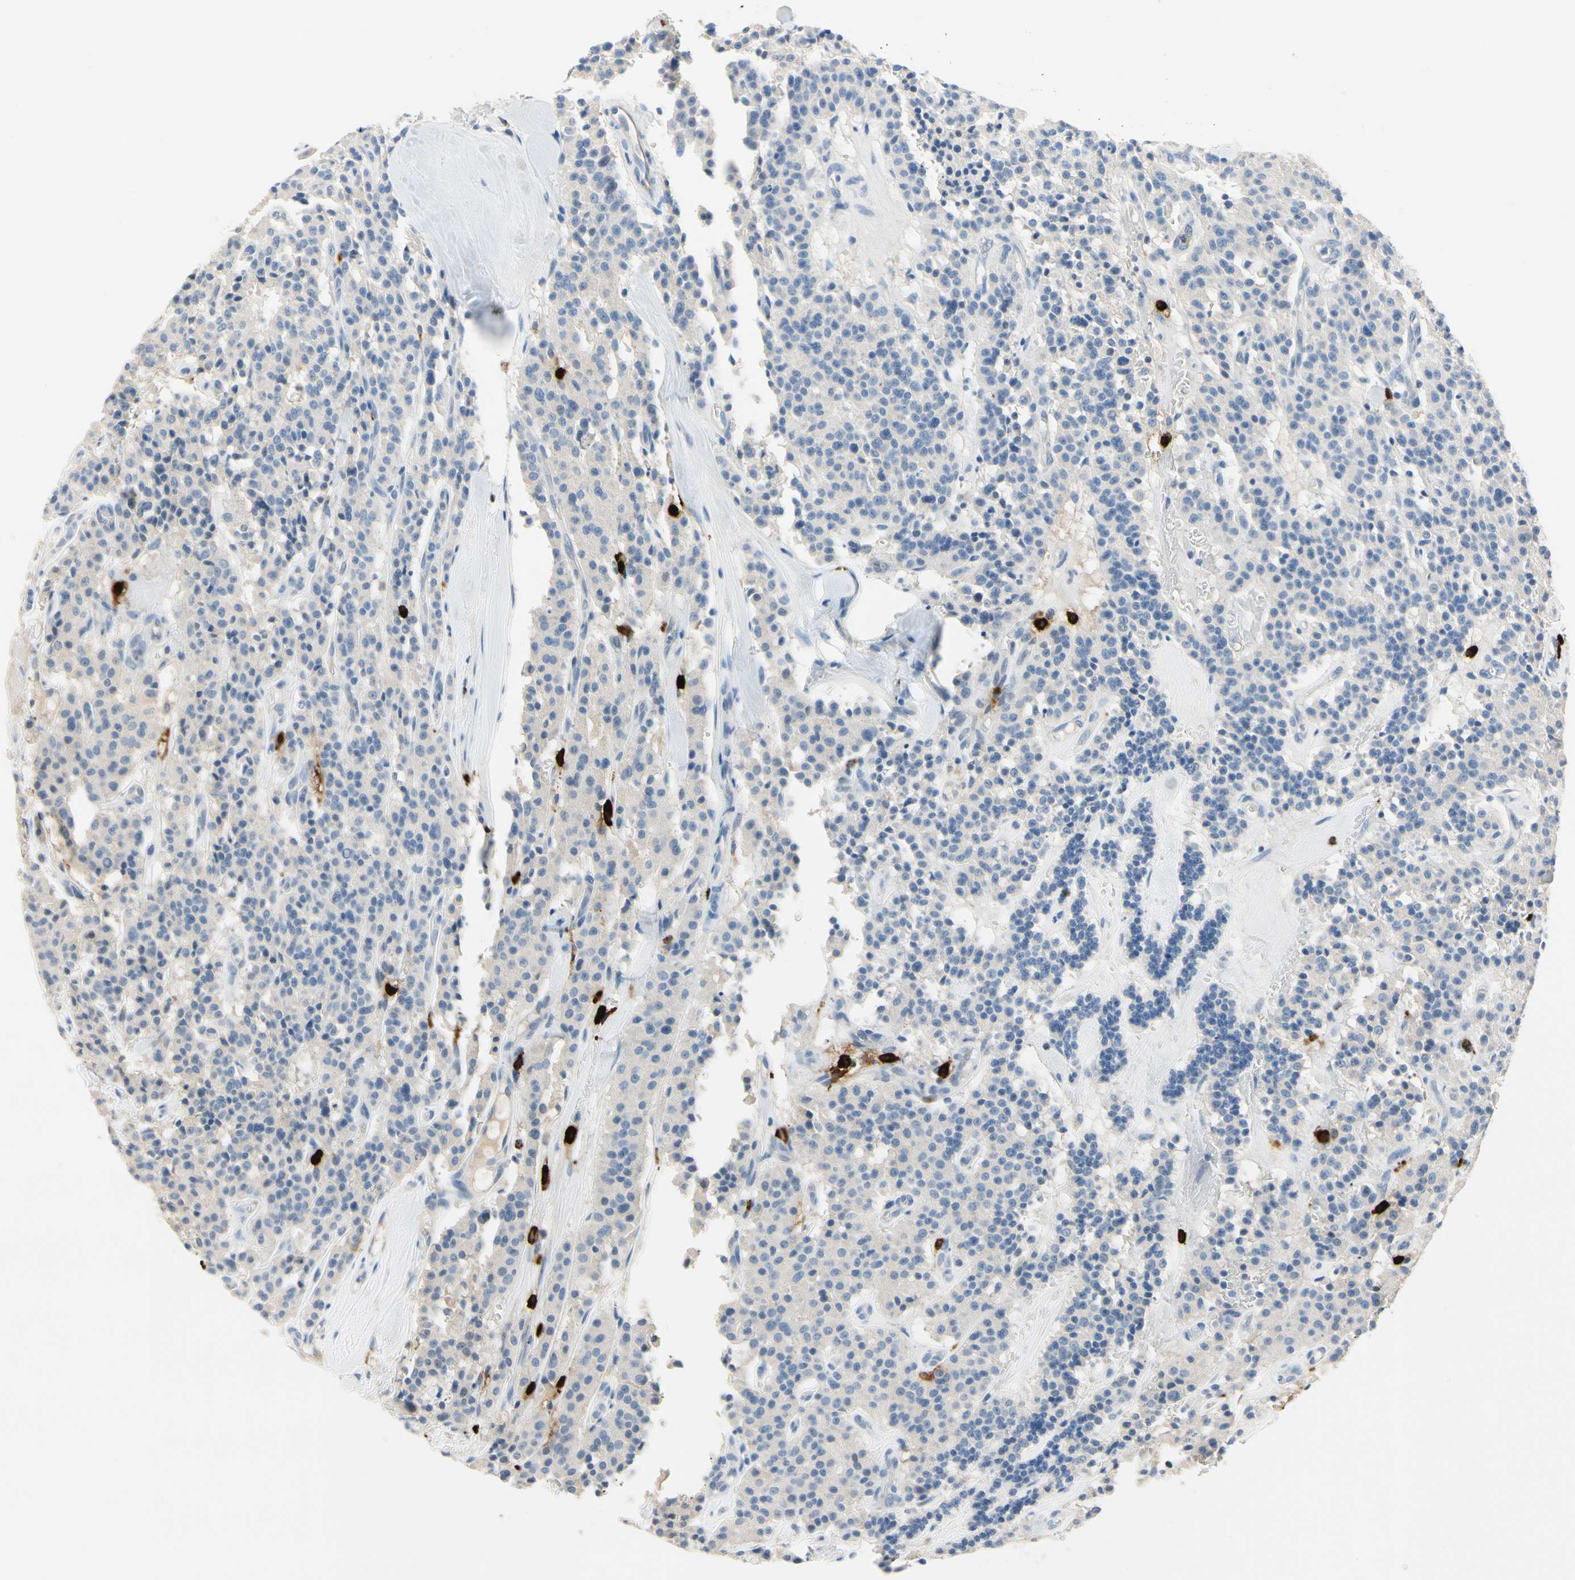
{"staining": {"intensity": "negative", "quantity": "none", "location": "none"}, "tissue": "carcinoid", "cell_type": "Tumor cells", "image_type": "cancer", "snomed": [{"axis": "morphology", "description": "Carcinoid, malignant, NOS"}, {"axis": "topography", "description": "Lung"}], "caption": "High magnification brightfield microscopy of carcinoid stained with DAB (3,3'-diaminobenzidine) (brown) and counterstained with hematoxylin (blue): tumor cells show no significant staining.", "gene": "CPA3", "patient": {"sex": "male", "age": 30}}